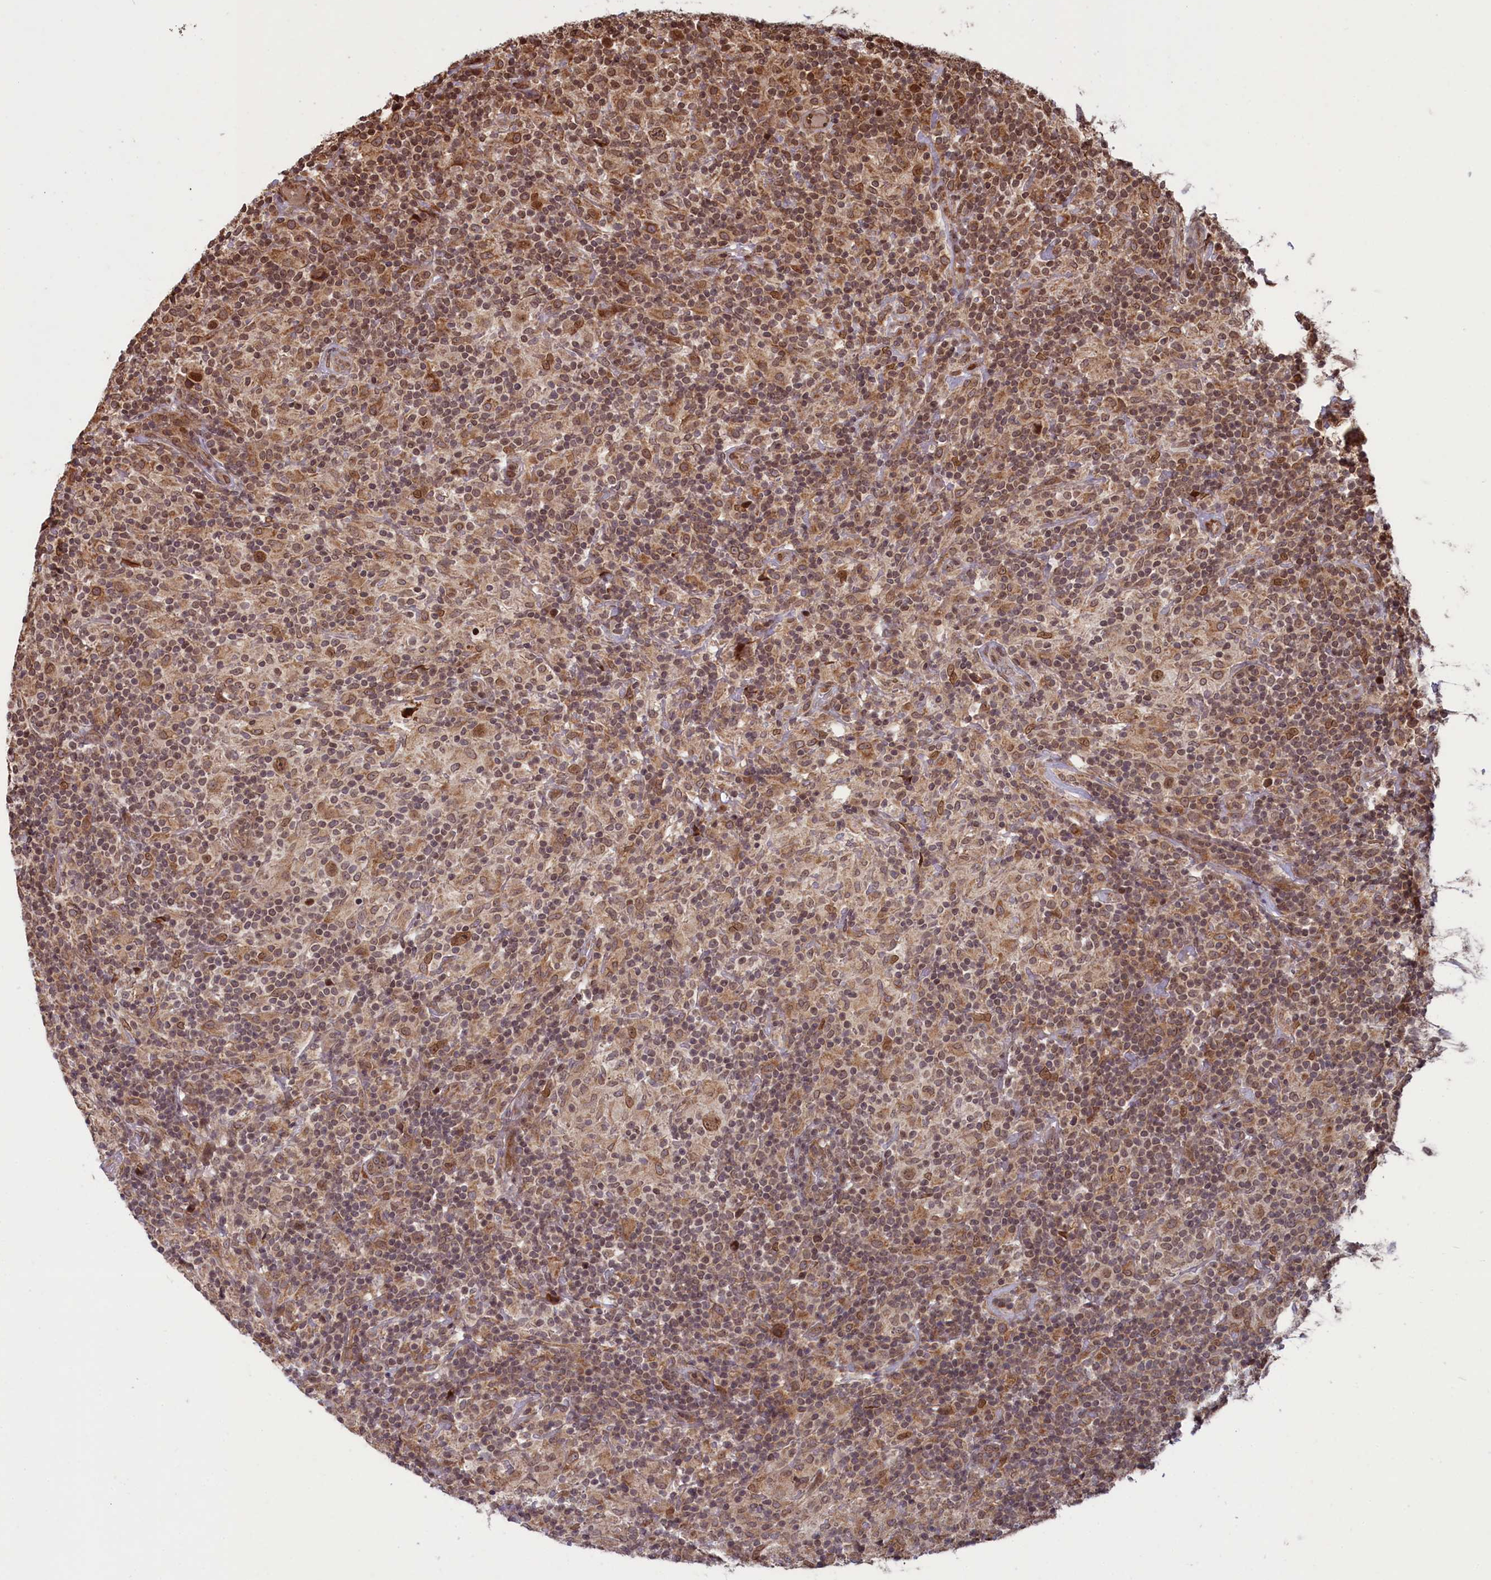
{"staining": {"intensity": "moderate", "quantity": ">75%", "location": "nuclear"}, "tissue": "lymphoma", "cell_type": "Tumor cells", "image_type": "cancer", "snomed": [{"axis": "morphology", "description": "Hodgkin's disease, NOS"}, {"axis": "topography", "description": "Lymph node"}], "caption": "Protein expression analysis of lymphoma shows moderate nuclear staining in approximately >75% of tumor cells. Using DAB (3,3'-diaminobenzidine) (brown) and hematoxylin (blue) stains, captured at high magnification using brightfield microscopy.", "gene": "NAE1", "patient": {"sex": "male", "age": 70}}